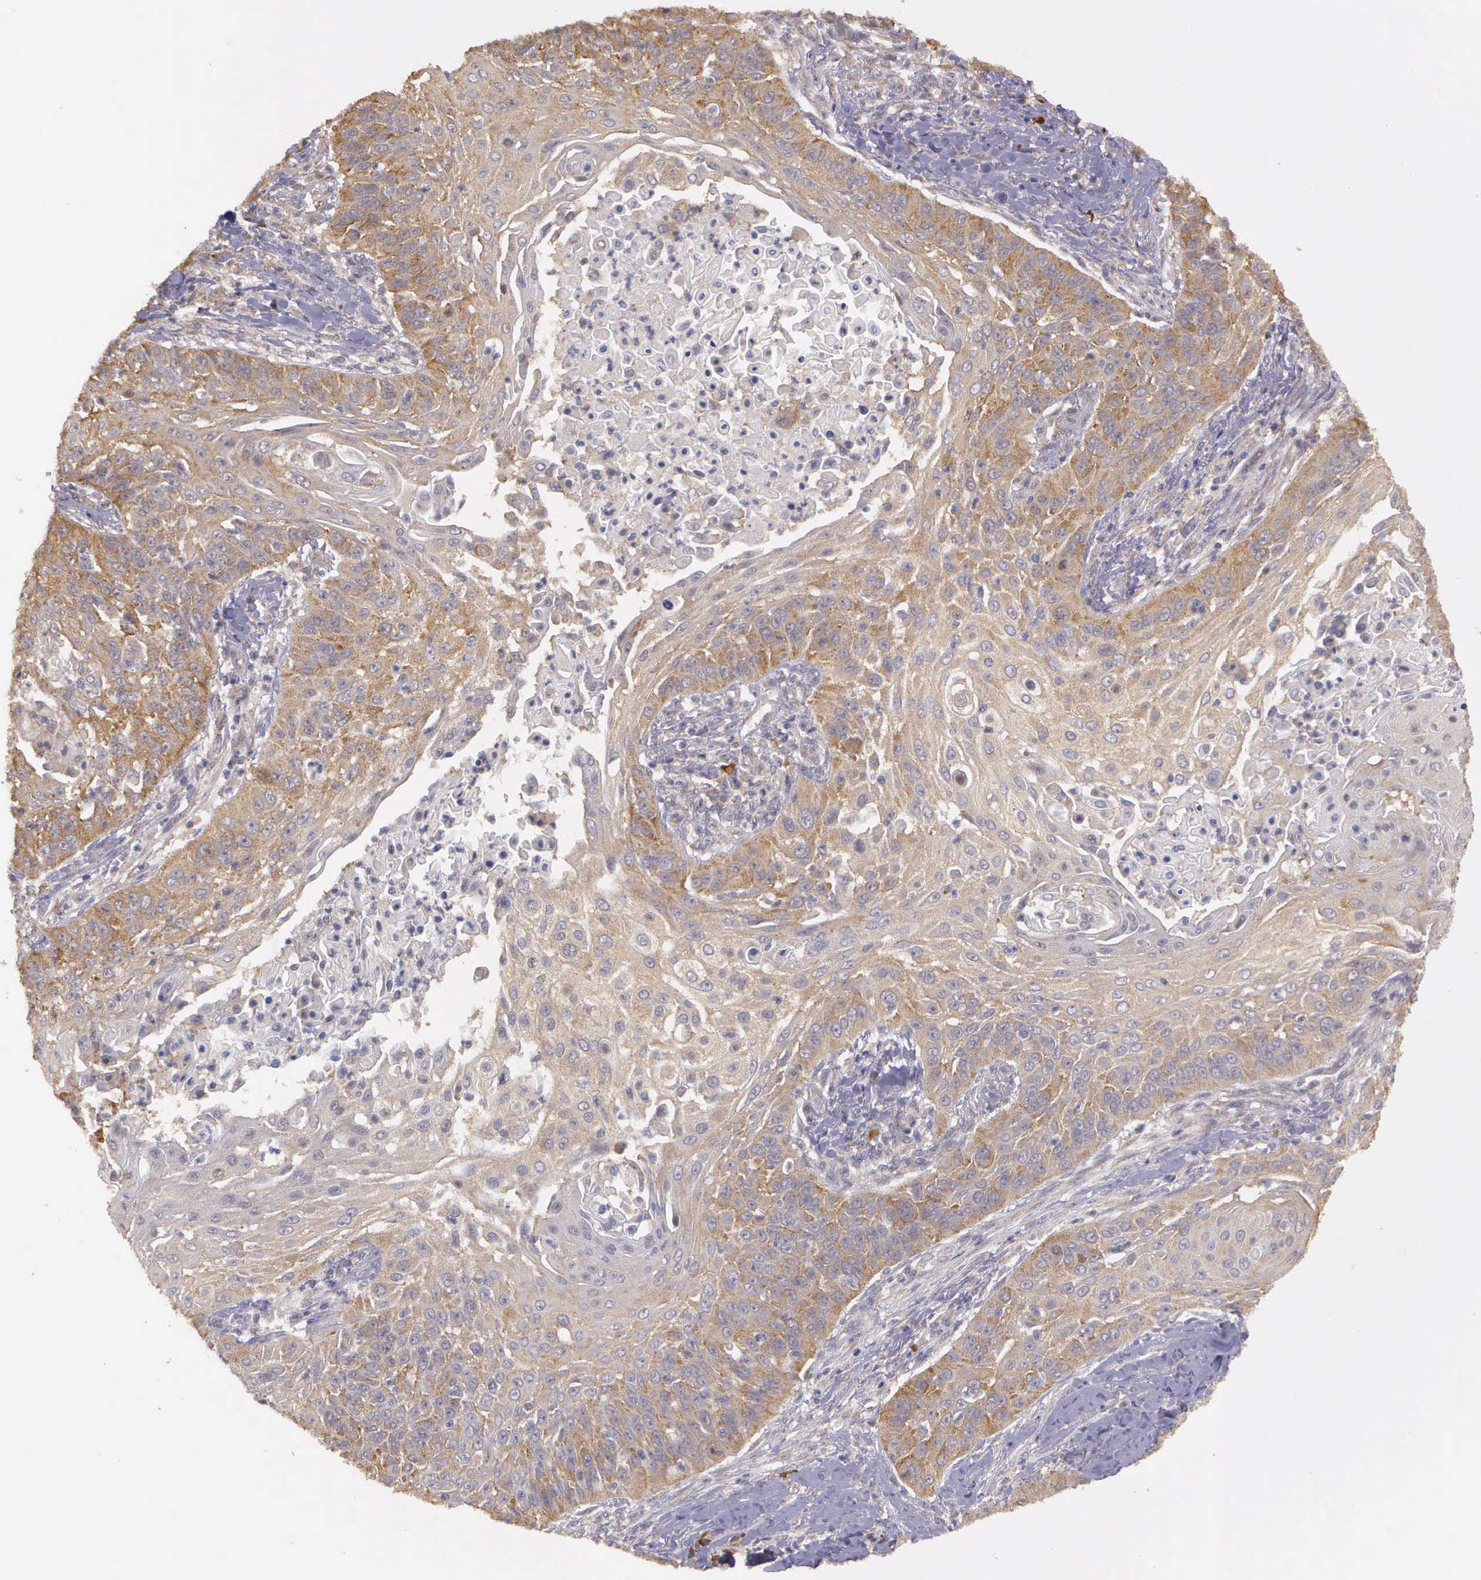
{"staining": {"intensity": "strong", "quantity": ">75%", "location": "cytoplasmic/membranous"}, "tissue": "cervical cancer", "cell_type": "Tumor cells", "image_type": "cancer", "snomed": [{"axis": "morphology", "description": "Squamous cell carcinoma, NOS"}, {"axis": "topography", "description": "Cervix"}], "caption": "Tumor cells reveal high levels of strong cytoplasmic/membranous positivity in about >75% of cells in human cervical cancer (squamous cell carcinoma). (Brightfield microscopy of DAB IHC at high magnification).", "gene": "EIF5", "patient": {"sex": "female", "age": 64}}